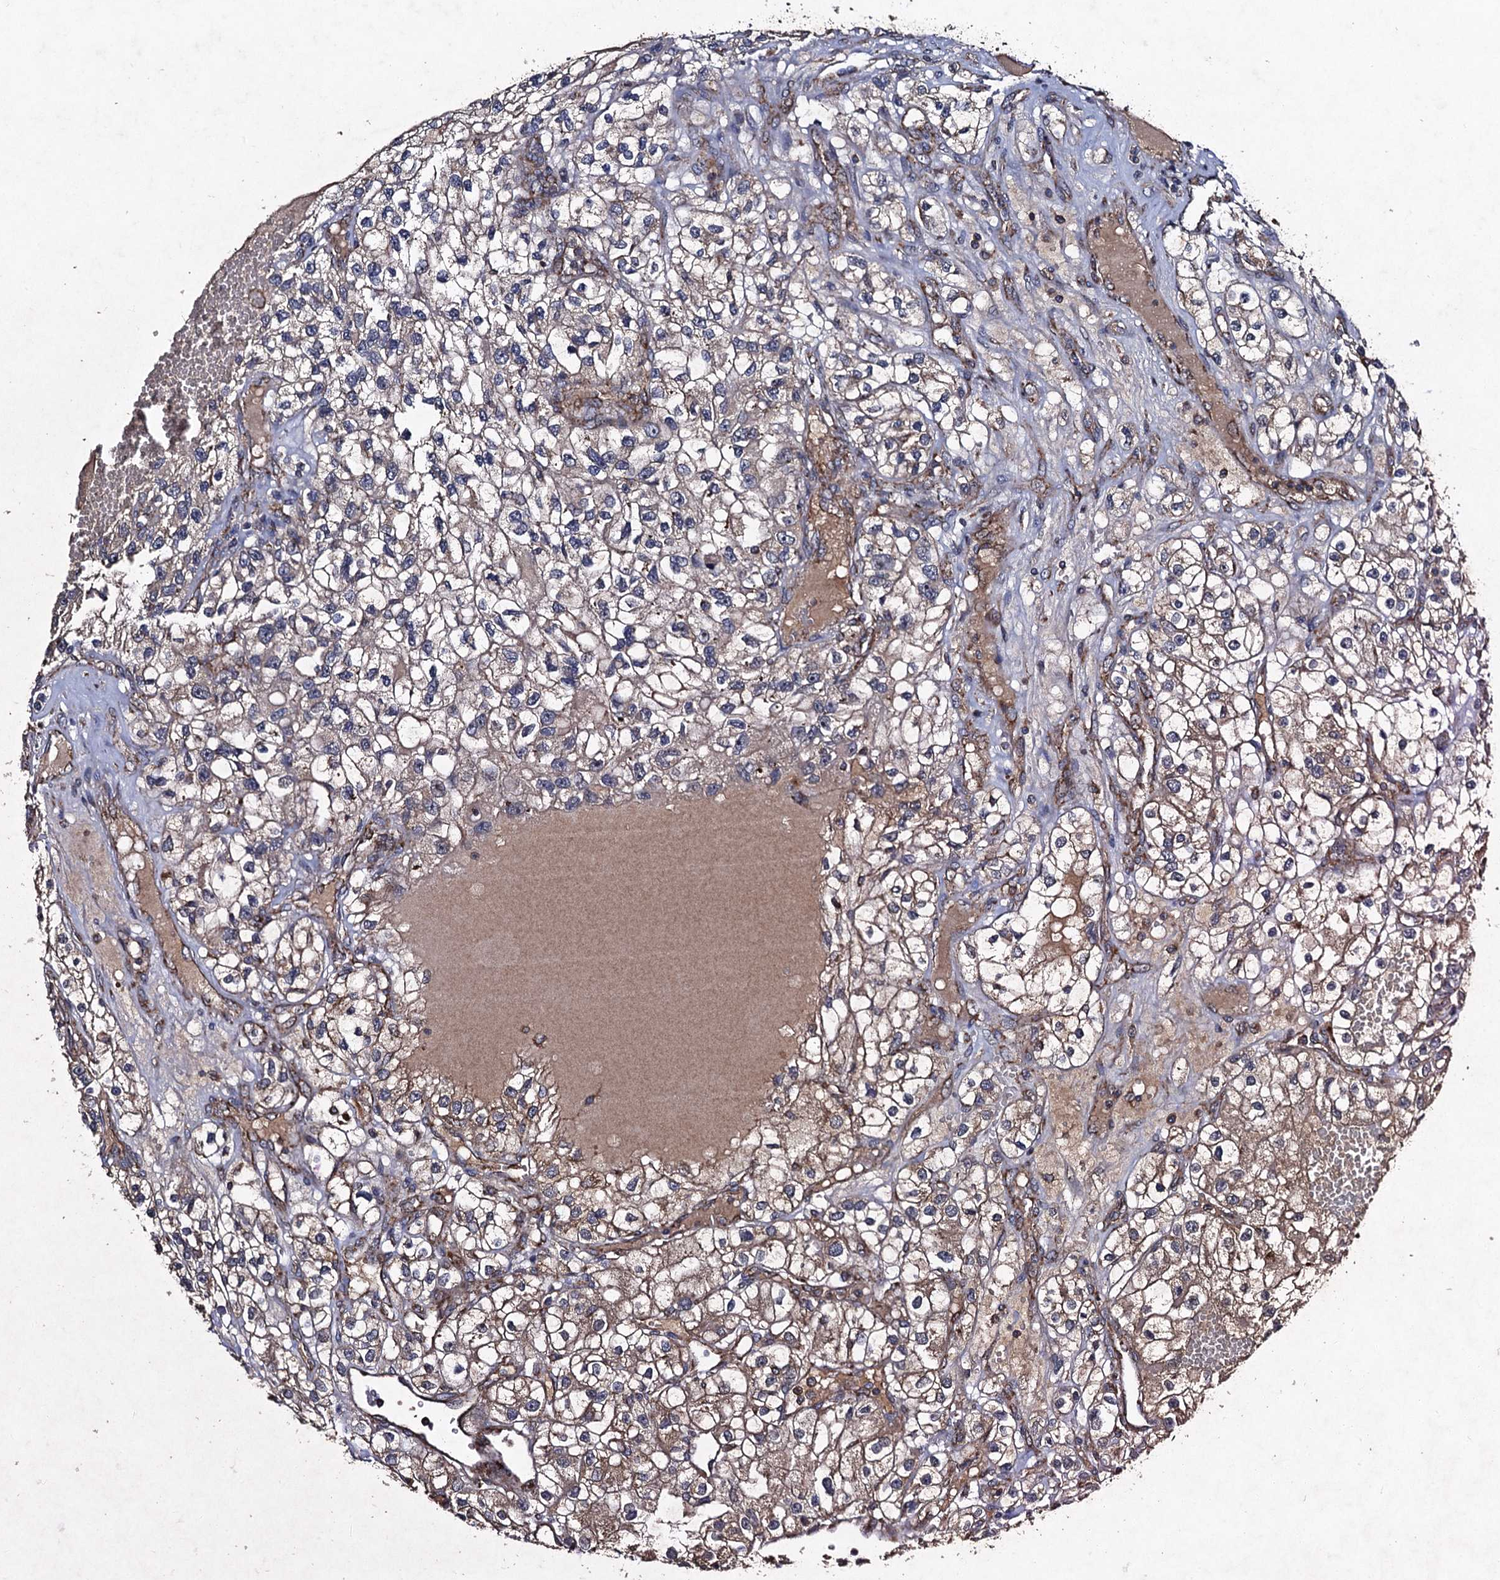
{"staining": {"intensity": "weak", "quantity": "25%-75%", "location": "cytoplasmic/membranous"}, "tissue": "renal cancer", "cell_type": "Tumor cells", "image_type": "cancer", "snomed": [{"axis": "morphology", "description": "Adenocarcinoma, NOS"}, {"axis": "topography", "description": "Kidney"}], "caption": "Weak cytoplasmic/membranous positivity for a protein is appreciated in about 25%-75% of tumor cells of renal cancer using immunohistochemistry.", "gene": "NDUFA13", "patient": {"sex": "female", "age": 57}}